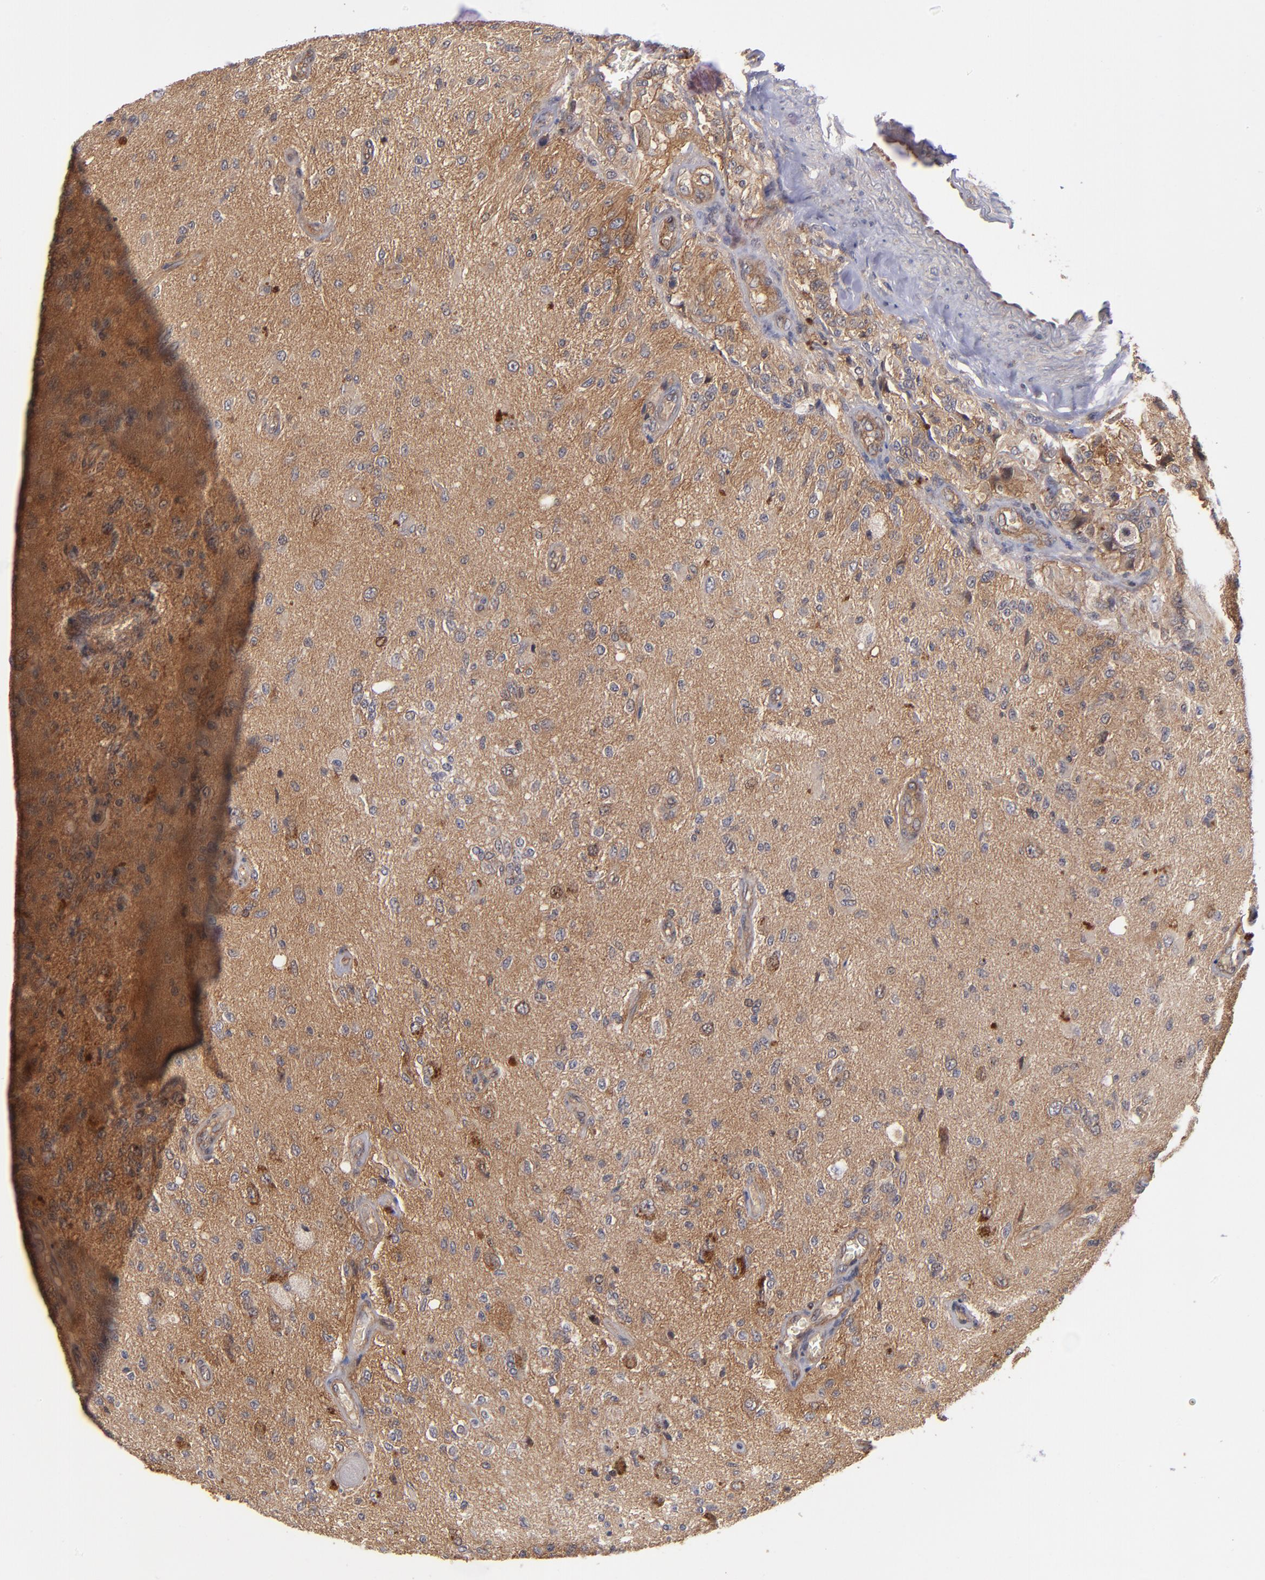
{"staining": {"intensity": "negative", "quantity": "none", "location": "none"}, "tissue": "glioma", "cell_type": "Tumor cells", "image_type": "cancer", "snomed": [{"axis": "morphology", "description": "Normal tissue, NOS"}, {"axis": "morphology", "description": "Glioma, malignant, High grade"}, {"axis": "topography", "description": "Cerebral cortex"}], "caption": "Photomicrograph shows no significant protein staining in tumor cells of malignant glioma (high-grade).", "gene": "BDKRB1", "patient": {"sex": "male", "age": 77}}